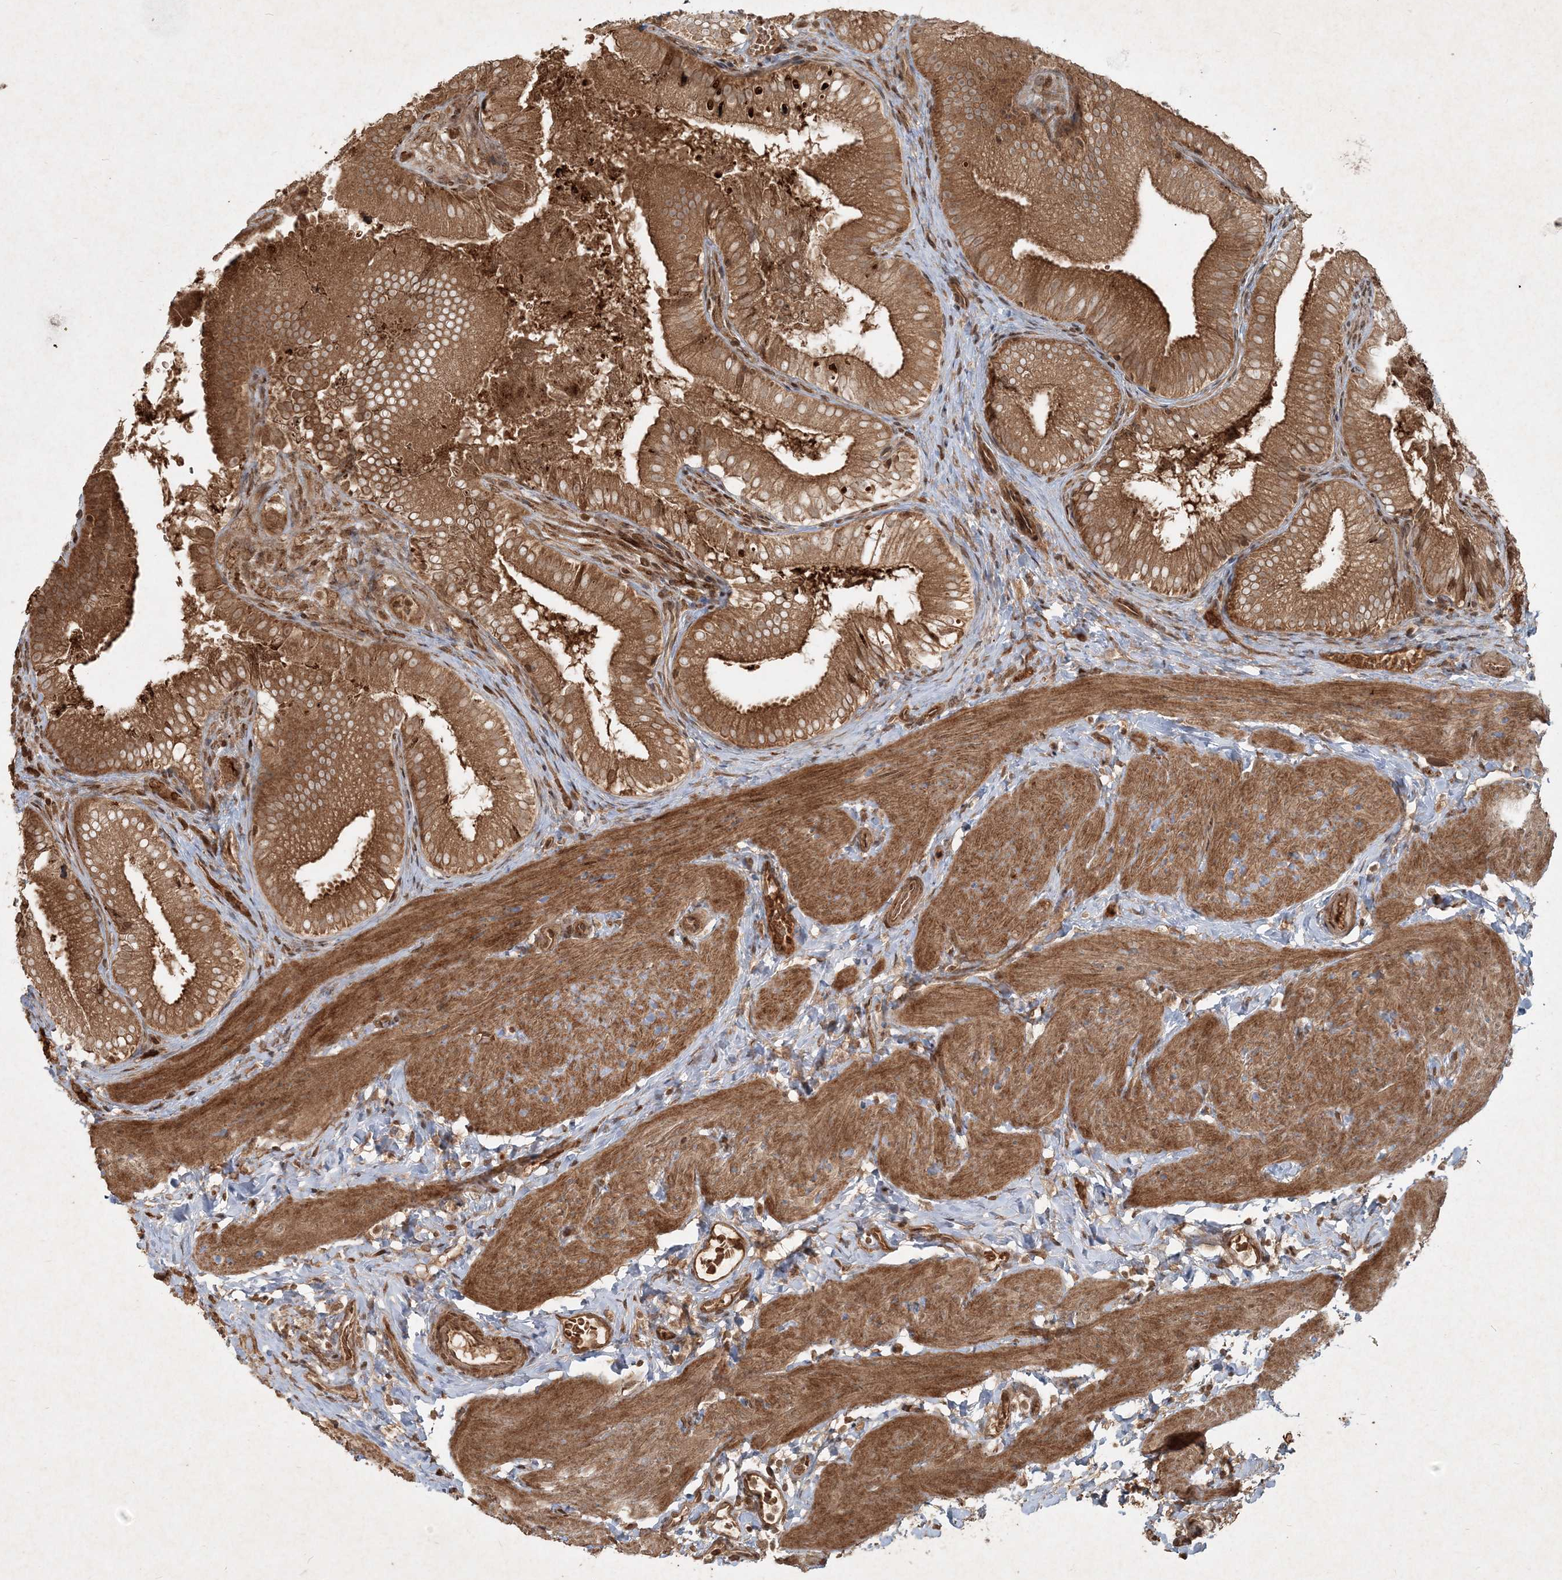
{"staining": {"intensity": "strong", "quantity": ">75%", "location": "cytoplasmic/membranous"}, "tissue": "gallbladder", "cell_type": "Glandular cells", "image_type": "normal", "snomed": [{"axis": "morphology", "description": "Normal tissue, NOS"}, {"axis": "topography", "description": "Gallbladder"}], "caption": "Strong cytoplasmic/membranous expression for a protein is identified in about >75% of glandular cells of normal gallbladder using immunohistochemistry.", "gene": "NARS1", "patient": {"sex": "female", "age": 30}}